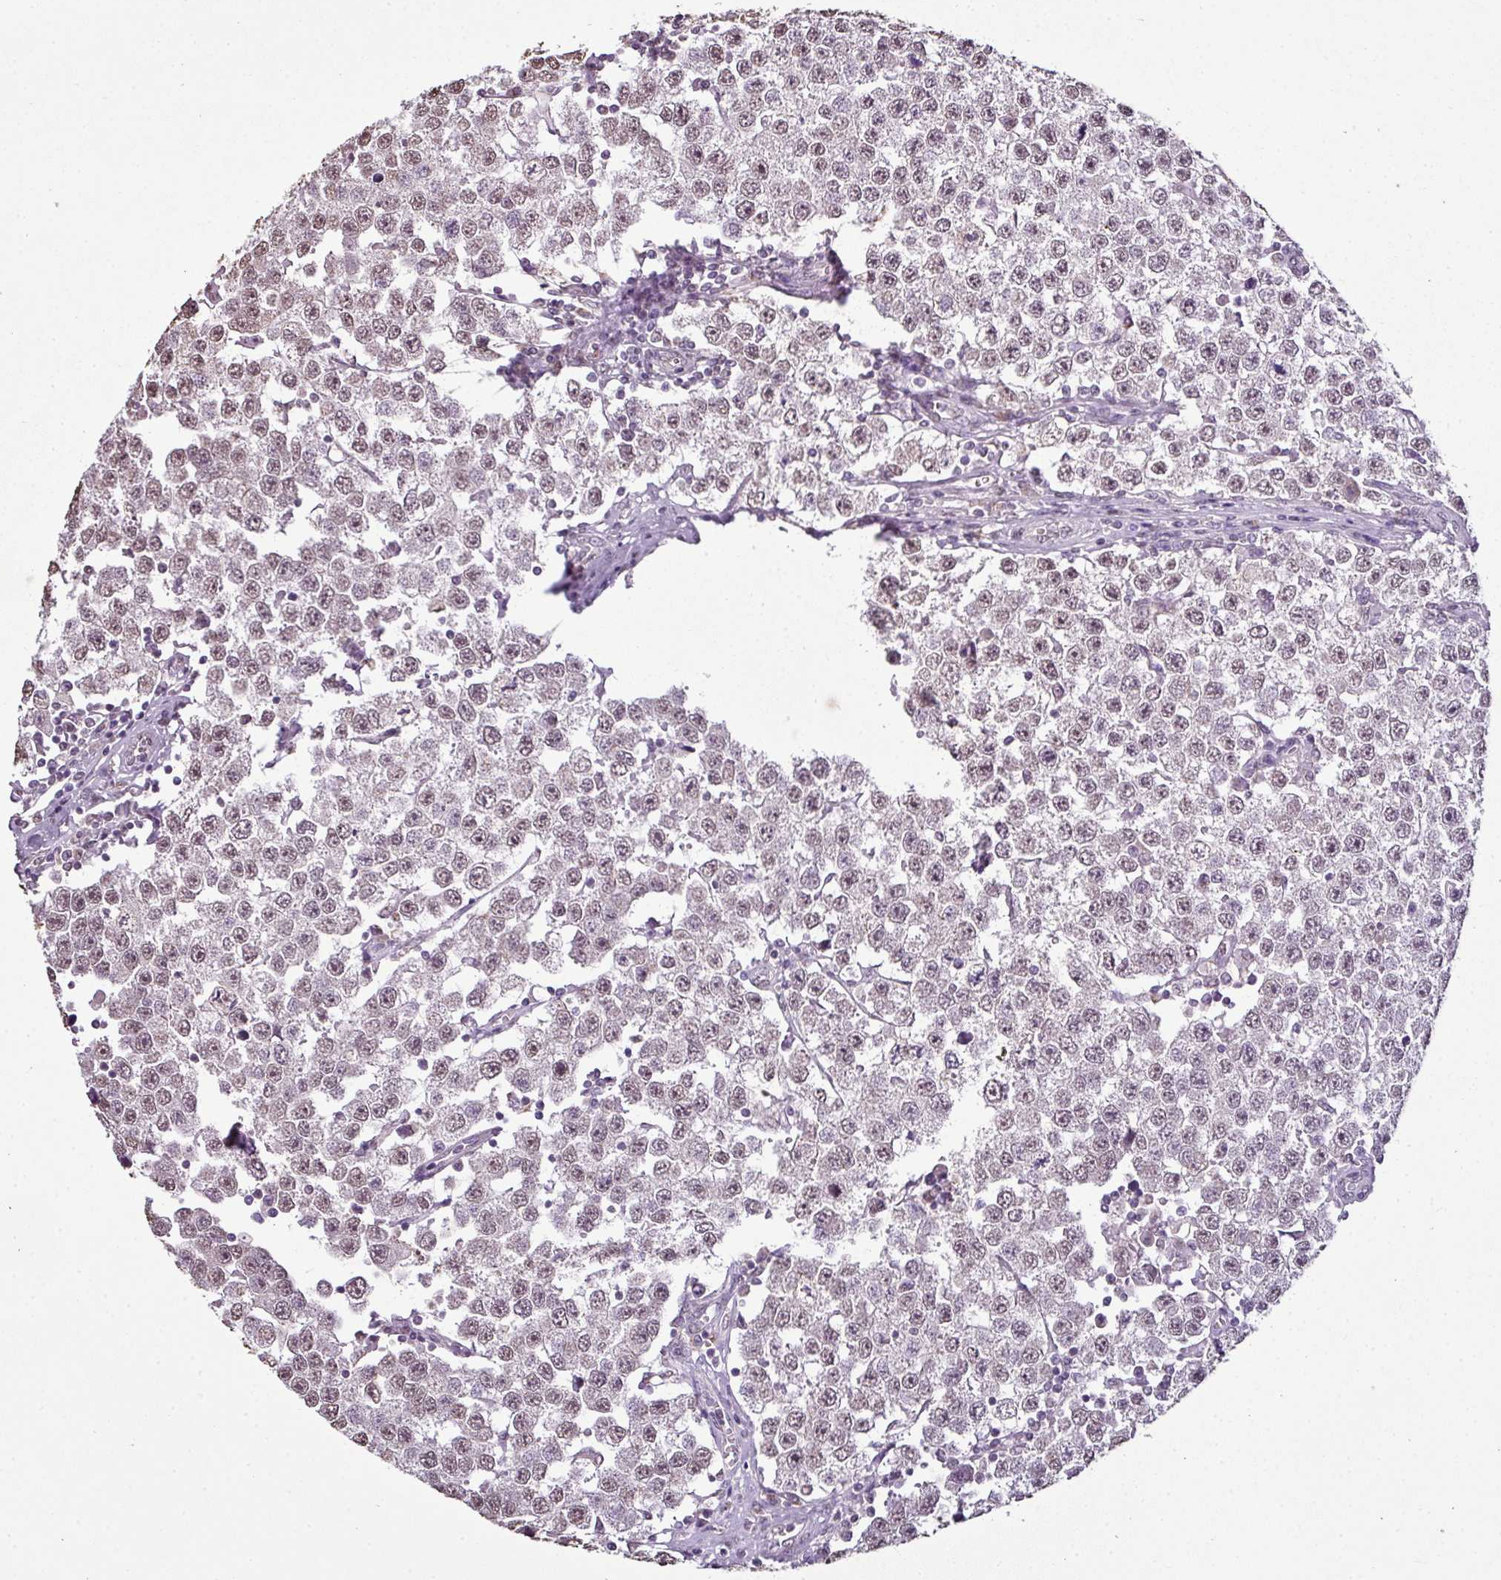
{"staining": {"intensity": "weak", "quantity": "<25%", "location": "nuclear"}, "tissue": "testis cancer", "cell_type": "Tumor cells", "image_type": "cancer", "snomed": [{"axis": "morphology", "description": "Seminoma, NOS"}, {"axis": "topography", "description": "Testis"}], "caption": "A micrograph of testis cancer (seminoma) stained for a protein reveals no brown staining in tumor cells.", "gene": "JPH2", "patient": {"sex": "male", "age": 34}}